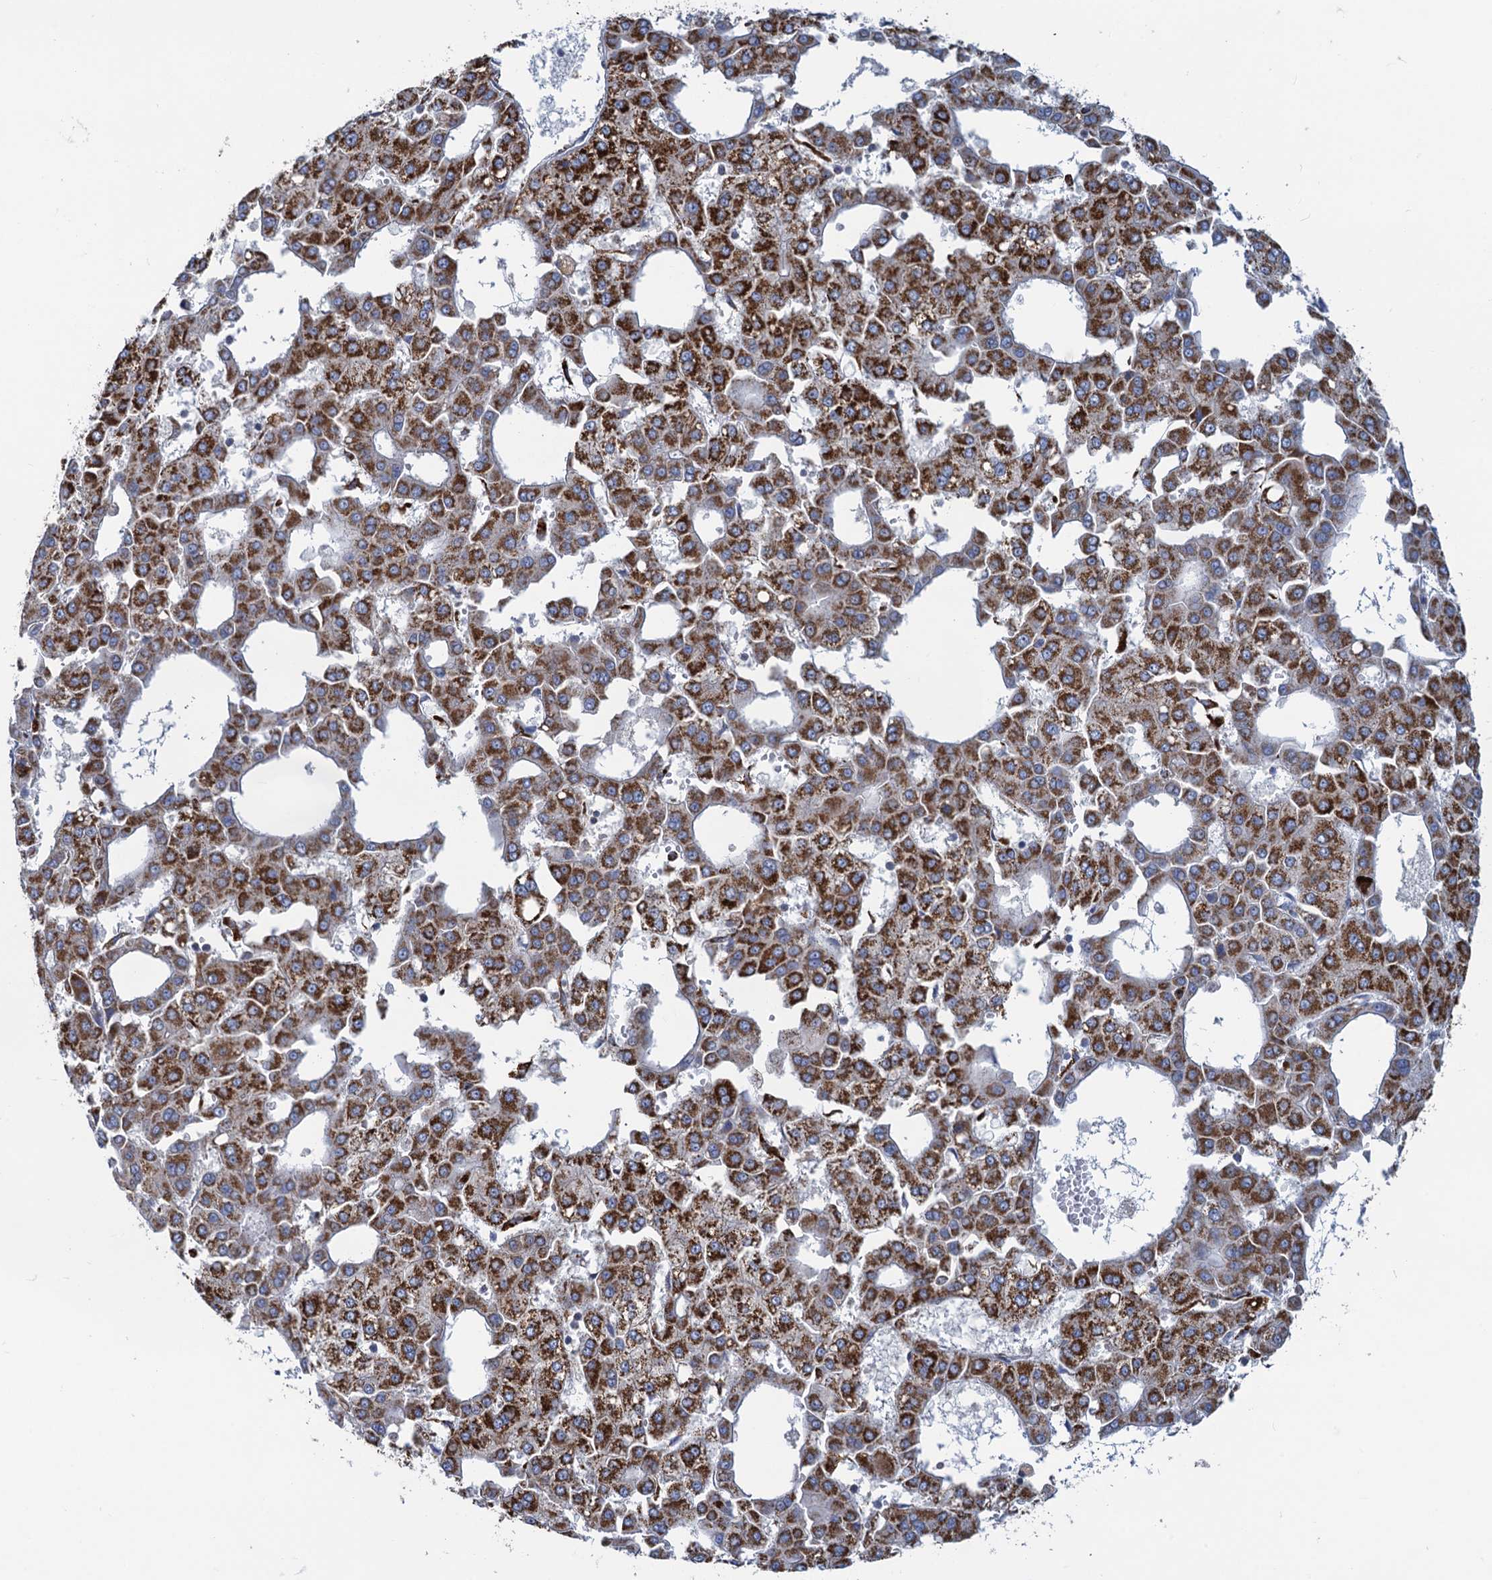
{"staining": {"intensity": "strong", "quantity": ">75%", "location": "cytoplasmic/membranous"}, "tissue": "liver cancer", "cell_type": "Tumor cells", "image_type": "cancer", "snomed": [{"axis": "morphology", "description": "Carcinoma, Hepatocellular, NOS"}, {"axis": "topography", "description": "Liver"}], "caption": "High-power microscopy captured an IHC photomicrograph of liver hepatocellular carcinoma, revealing strong cytoplasmic/membranous positivity in about >75% of tumor cells.", "gene": "ANKS3", "patient": {"sex": "male", "age": 47}}